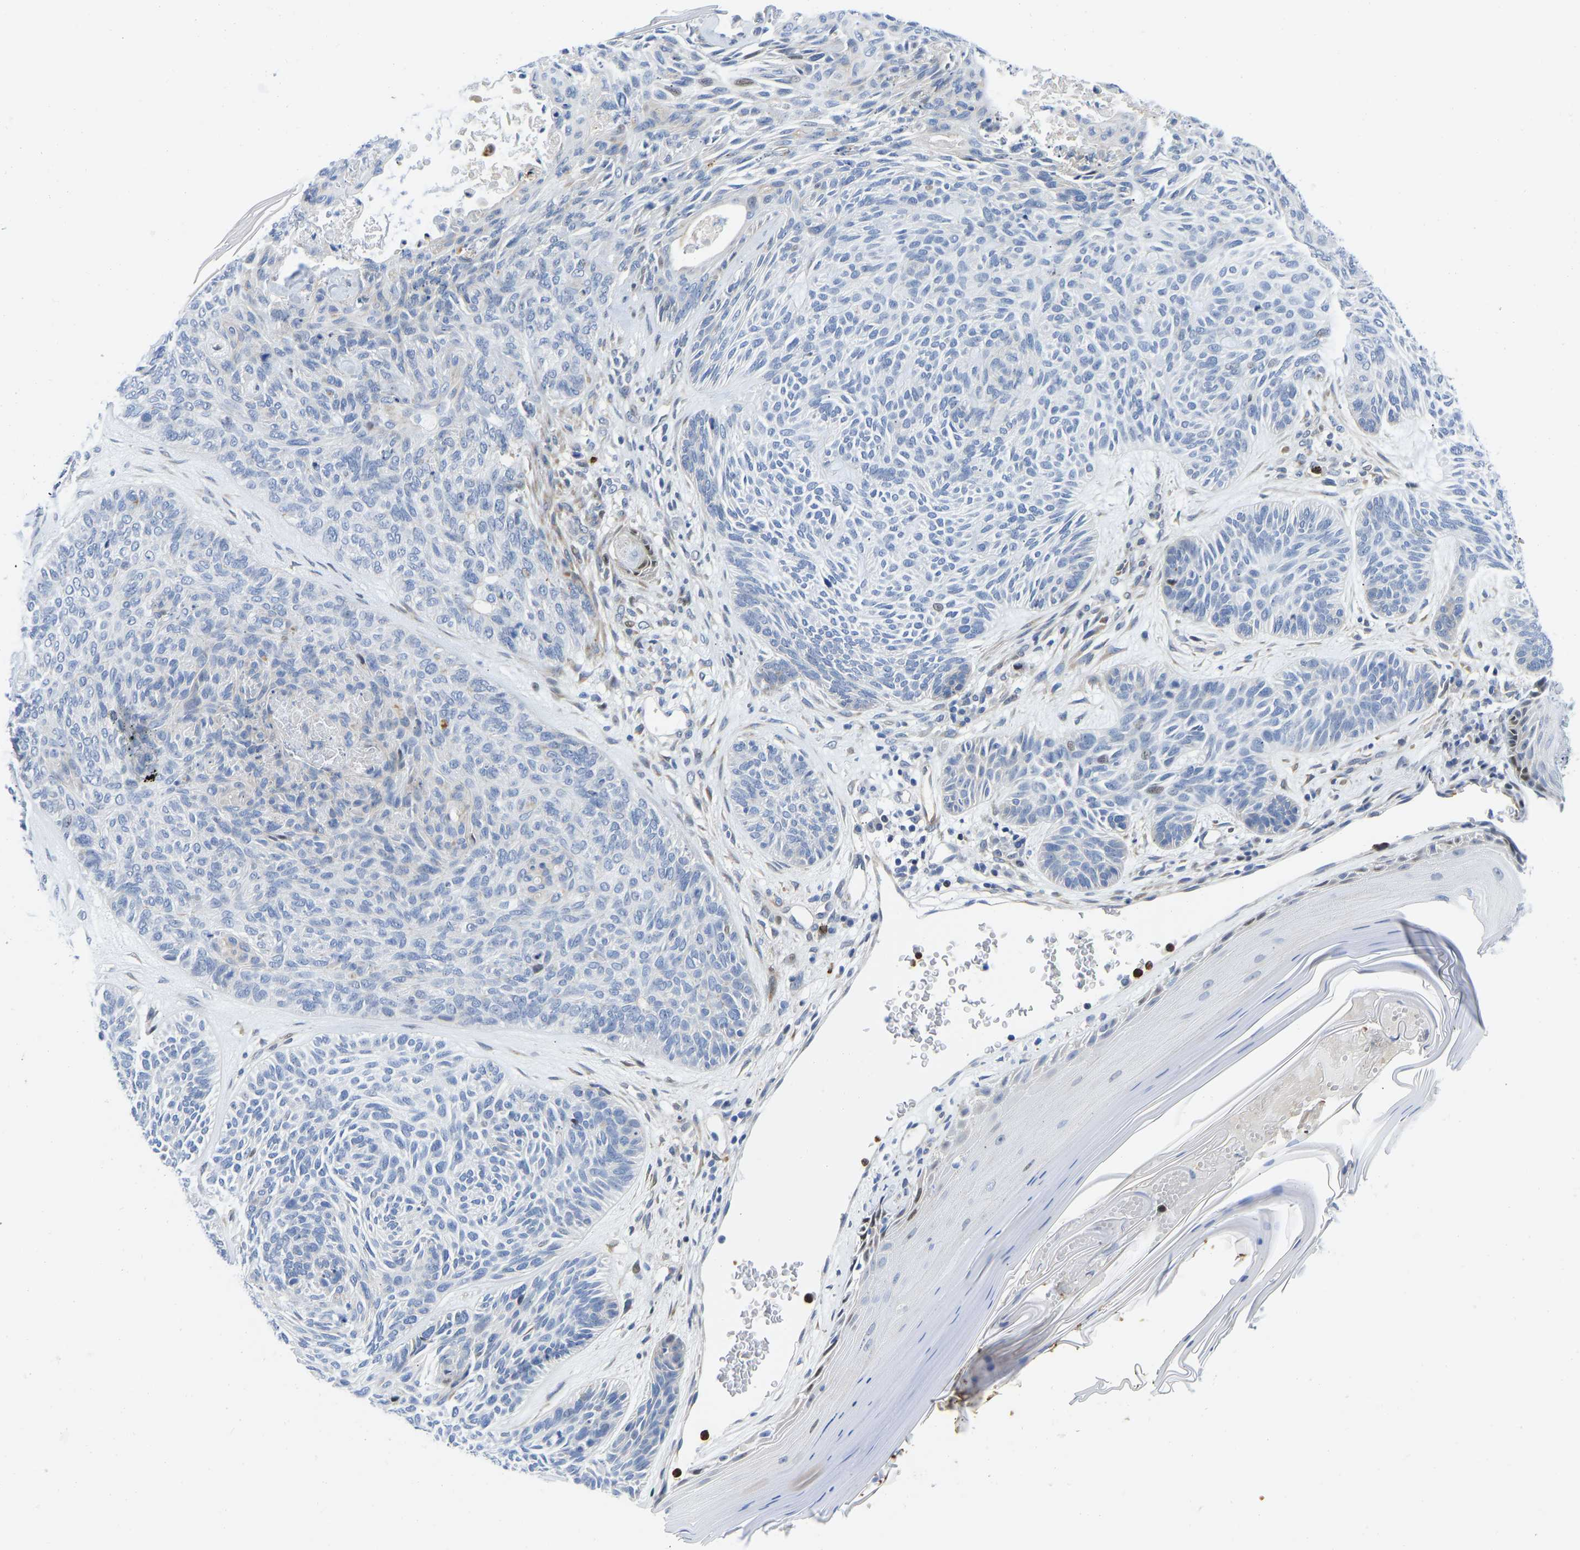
{"staining": {"intensity": "negative", "quantity": "none", "location": "none"}, "tissue": "skin cancer", "cell_type": "Tumor cells", "image_type": "cancer", "snomed": [{"axis": "morphology", "description": "Basal cell carcinoma"}, {"axis": "topography", "description": "Skin"}], "caption": "IHC histopathology image of neoplastic tissue: skin cancer (basal cell carcinoma) stained with DAB (3,3'-diaminobenzidine) displays no significant protein expression in tumor cells.", "gene": "HDAC5", "patient": {"sex": "male", "age": 55}}